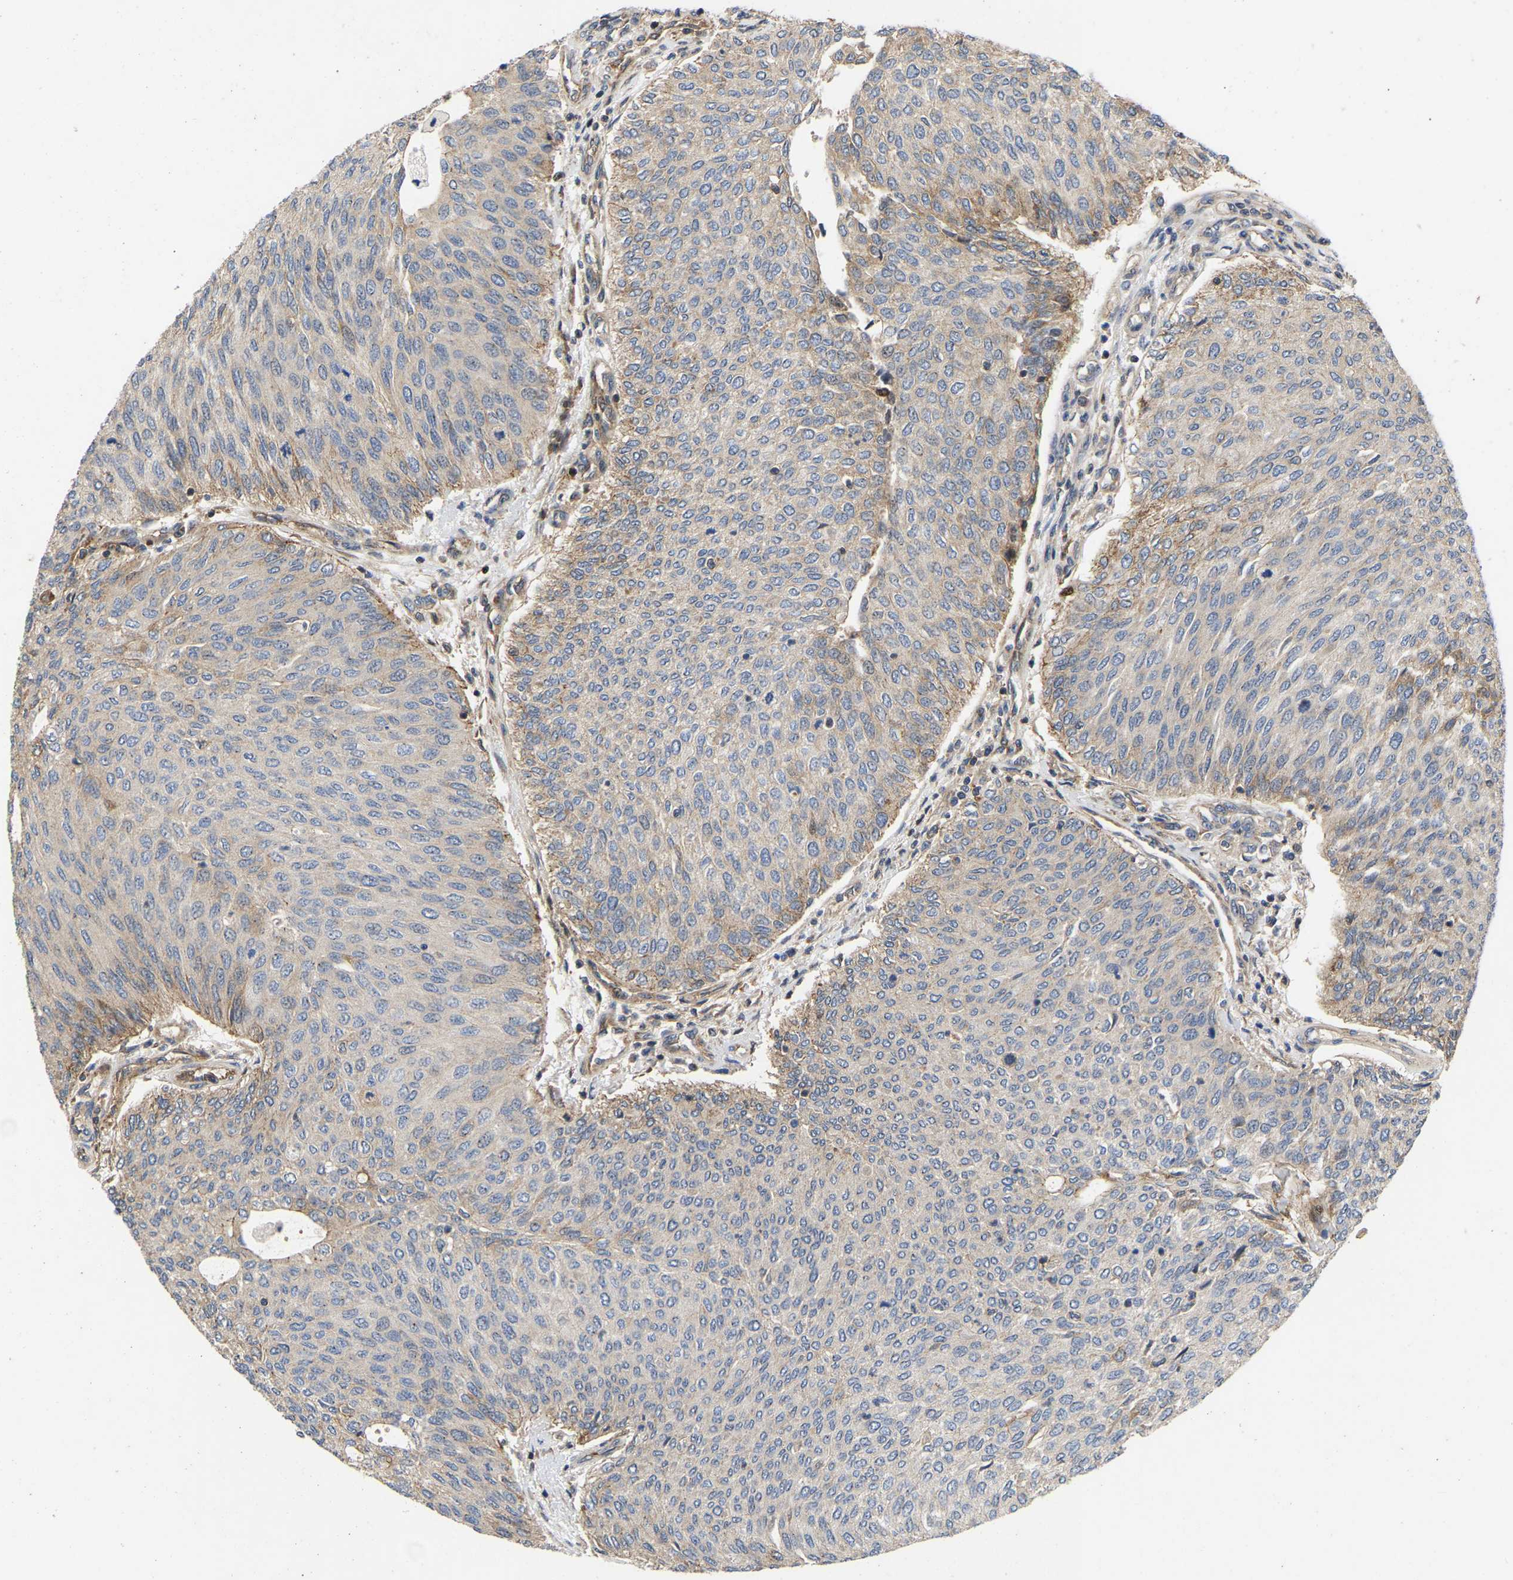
{"staining": {"intensity": "moderate", "quantity": "25%-75%", "location": "cytoplasmic/membranous"}, "tissue": "urothelial cancer", "cell_type": "Tumor cells", "image_type": "cancer", "snomed": [{"axis": "morphology", "description": "Urothelial carcinoma, Low grade"}, {"axis": "topography", "description": "Urinary bladder"}], "caption": "Brown immunohistochemical staining in human urothelial cancer demonstrates moderate cytoplasmic/membranous expression in about 25%-75% of tumor cells.", "gene": "PRDM14", "patient": {"sex": "female", "age": 79}}